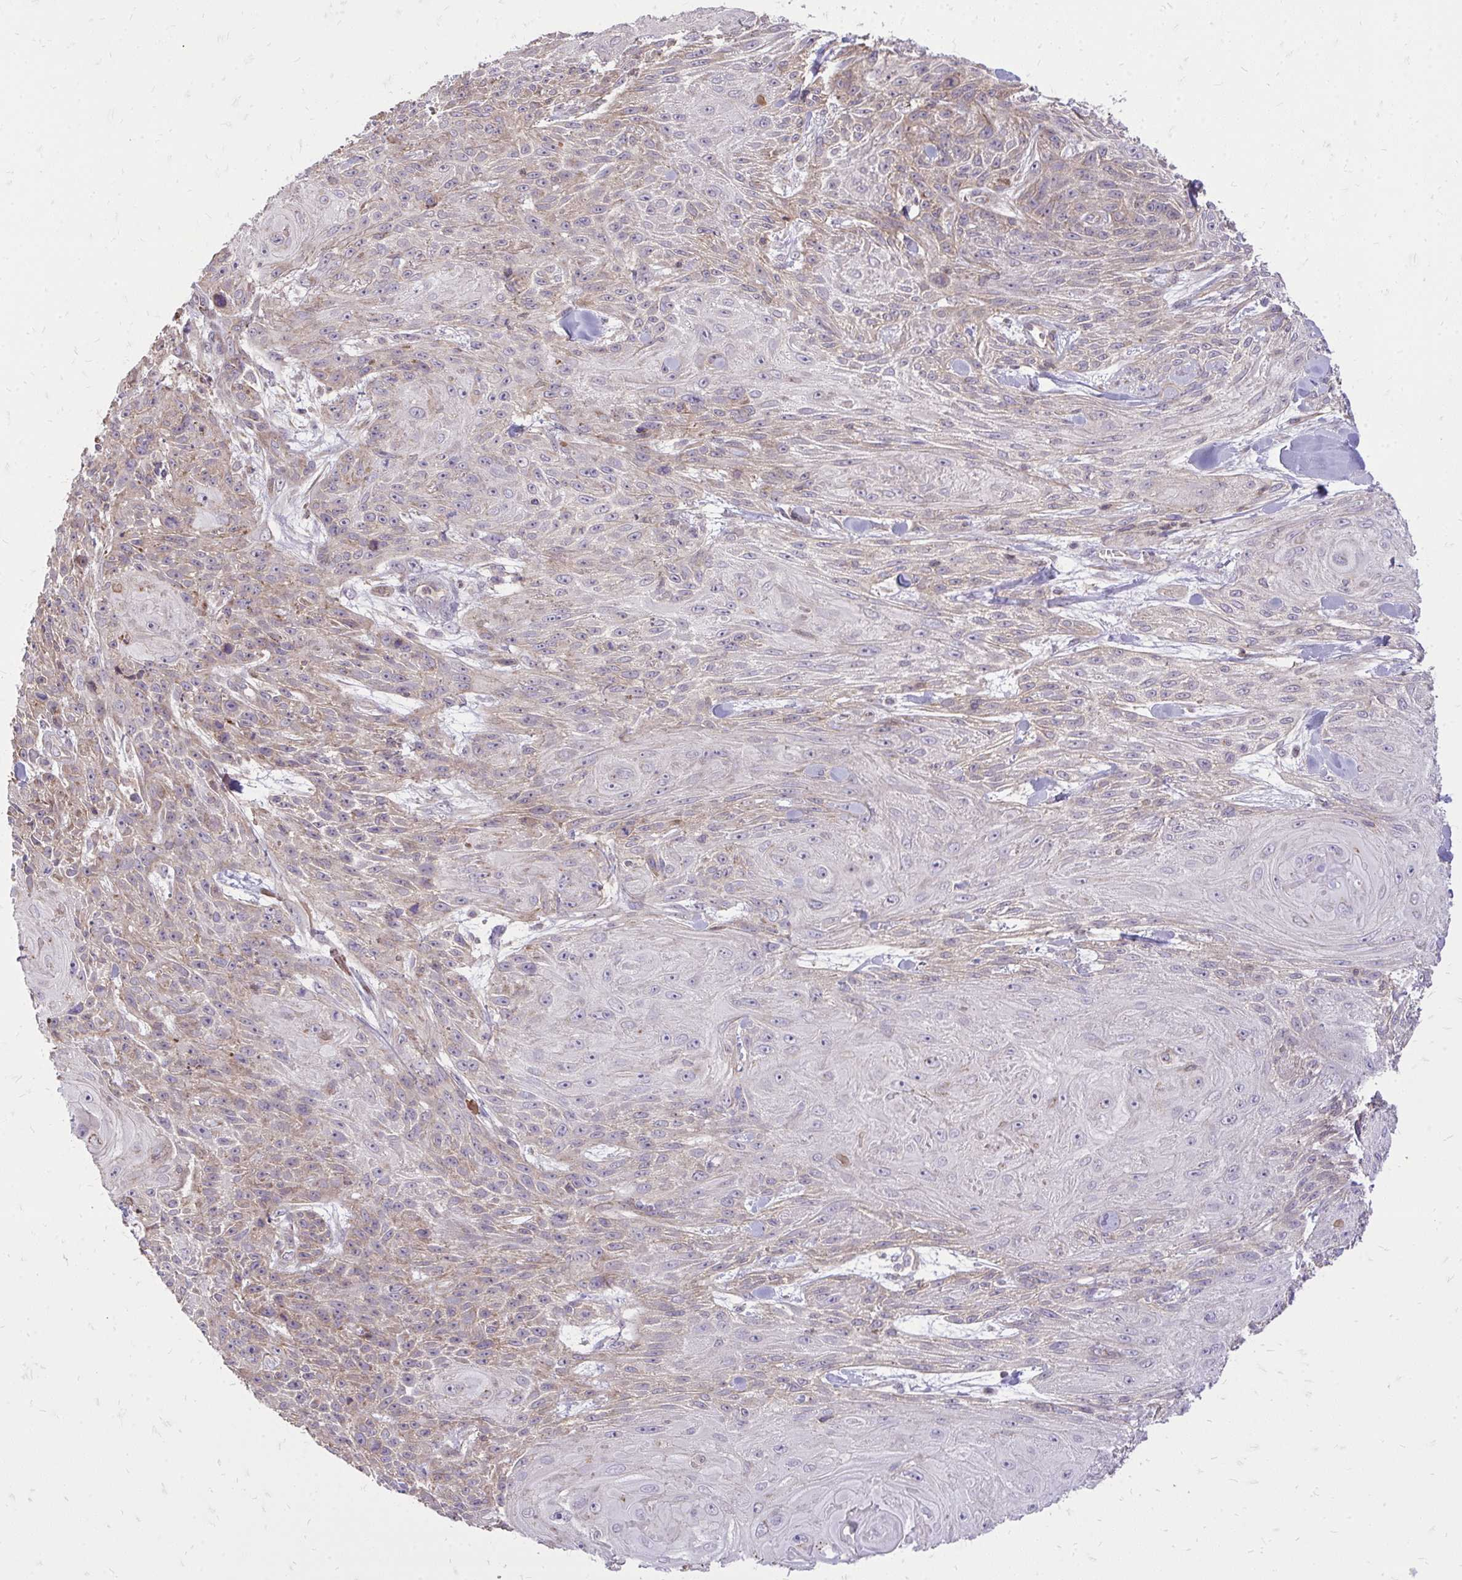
{"staining": {"intensity": "weak", "quantity": "25%-75%", "location": "cytoplasmic/membranous"}, "tissue": "skin cancer", "cell_type": "Tumor cells", "image_type": "cancer", "snomed": [{"axis": "morphology", "description": "Squamous cell carcinoma, NOS"}, {"axis": "topography", "description": "Skin"}], "caption": "Immunohistochemistry image of skin squamous cell carcinoma stained for a protein (brown), which demonstrates low levels of weak cytoplasmic/membranous staining in about 25%-75% of tumor cells.", "gene": "SLC7A5", "patient": {"sex": "male", "age": 88}}